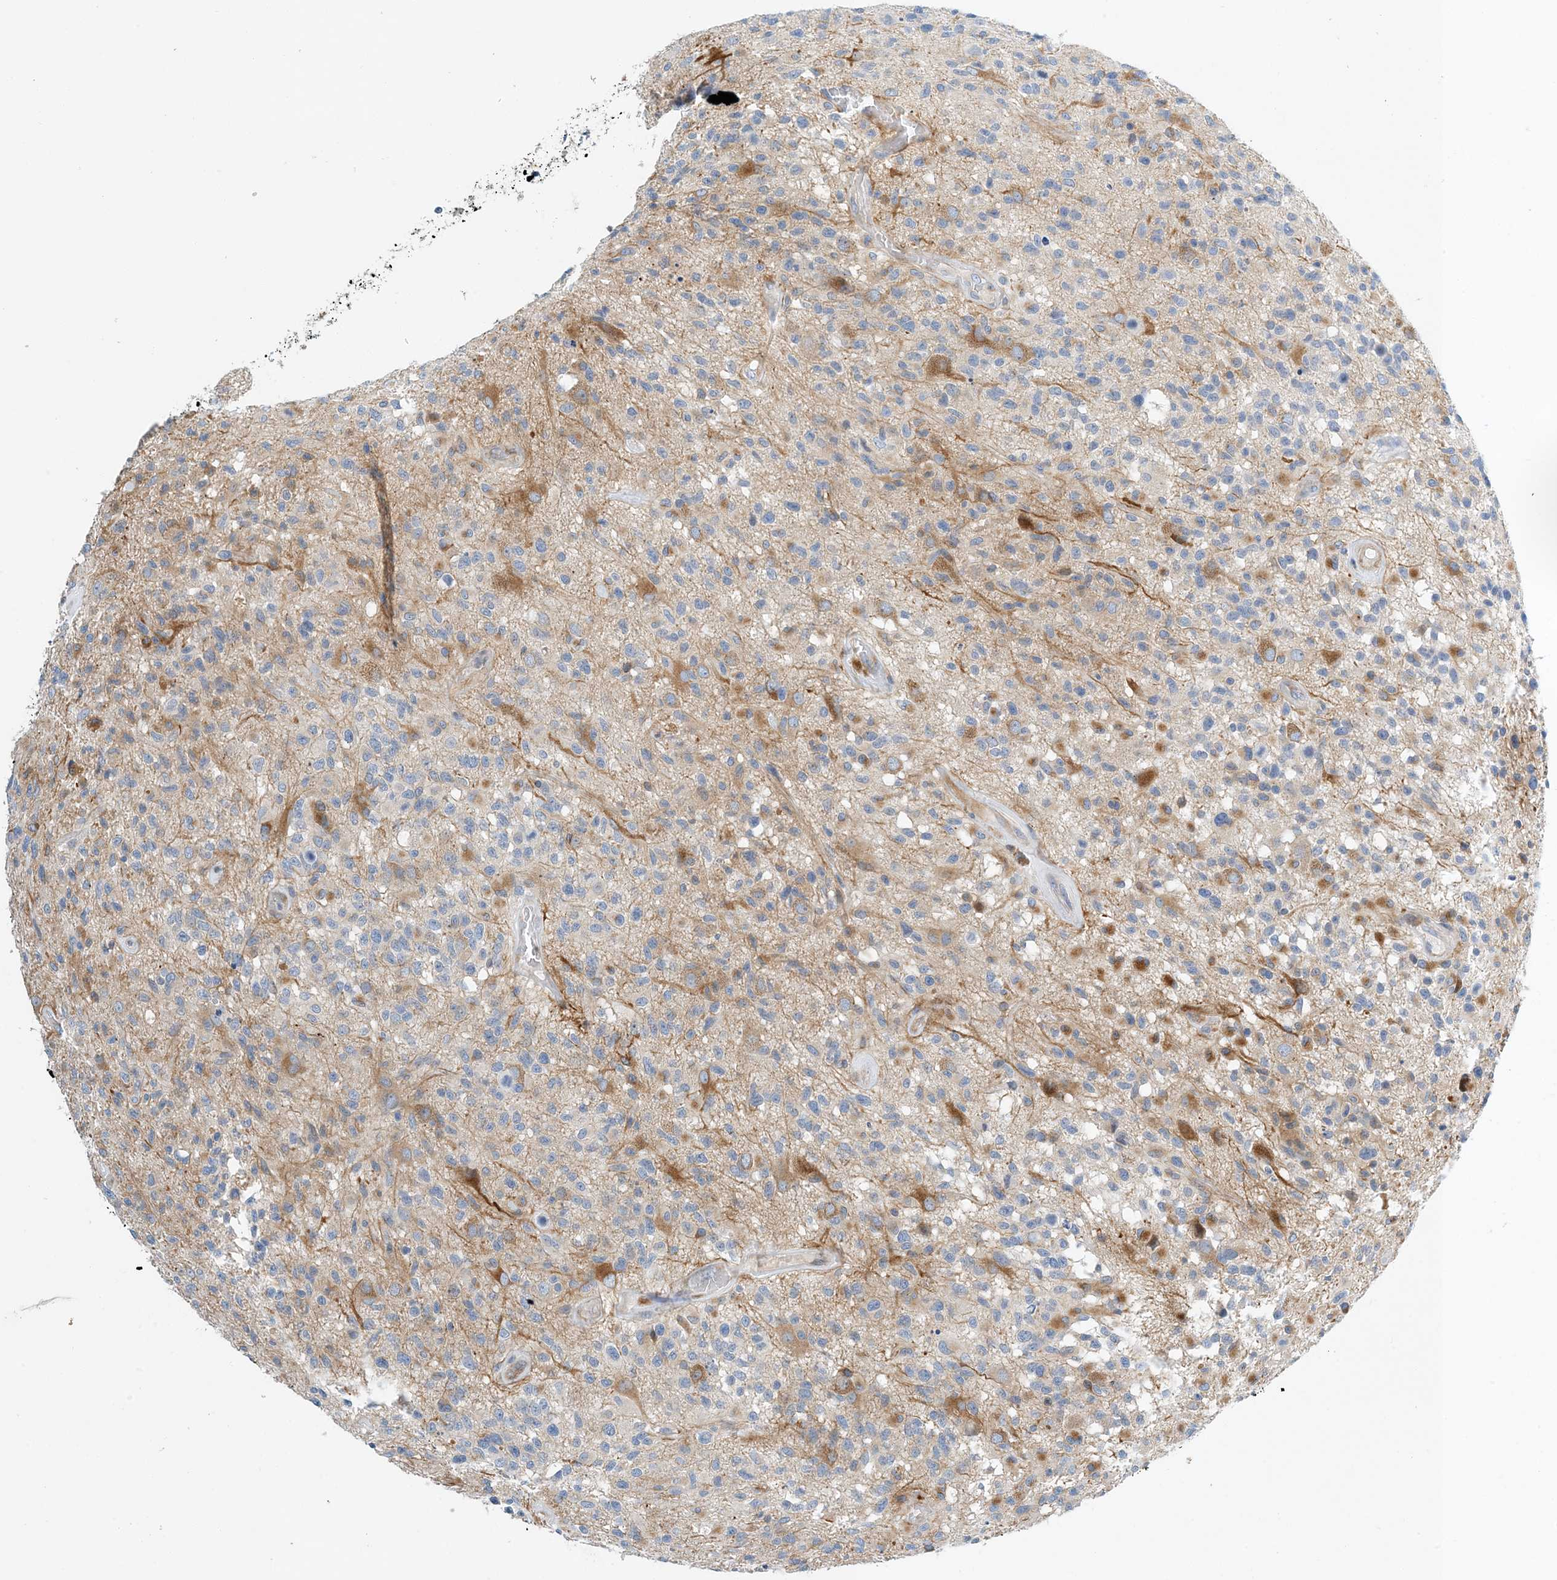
{"staining": {"intensity": "negative", "quantity": "none", "location": "none"}, "tissue": "glioma", "cell_type": "Tumor cells", "image_type": "cancer", "snomed": [{"axis": "morphology", "description": "Glioma, malignant, High grade"}, {"axis": "morphology", "description": "Glioblastoma, NOS"}, {"axis": "topography", "description": "Brain"}], "caption": "Immunohistochemistry (IHC) micrograph of malignant glioma (high-grade) stained for a protein (brown), which reveals no positivity in tumor cells. (DAB immunohistochemistry visualized using brightfield microscopy, high magnification).", "gene": "PCDHA2", "patient": {"sex": "male", "age": 60}}